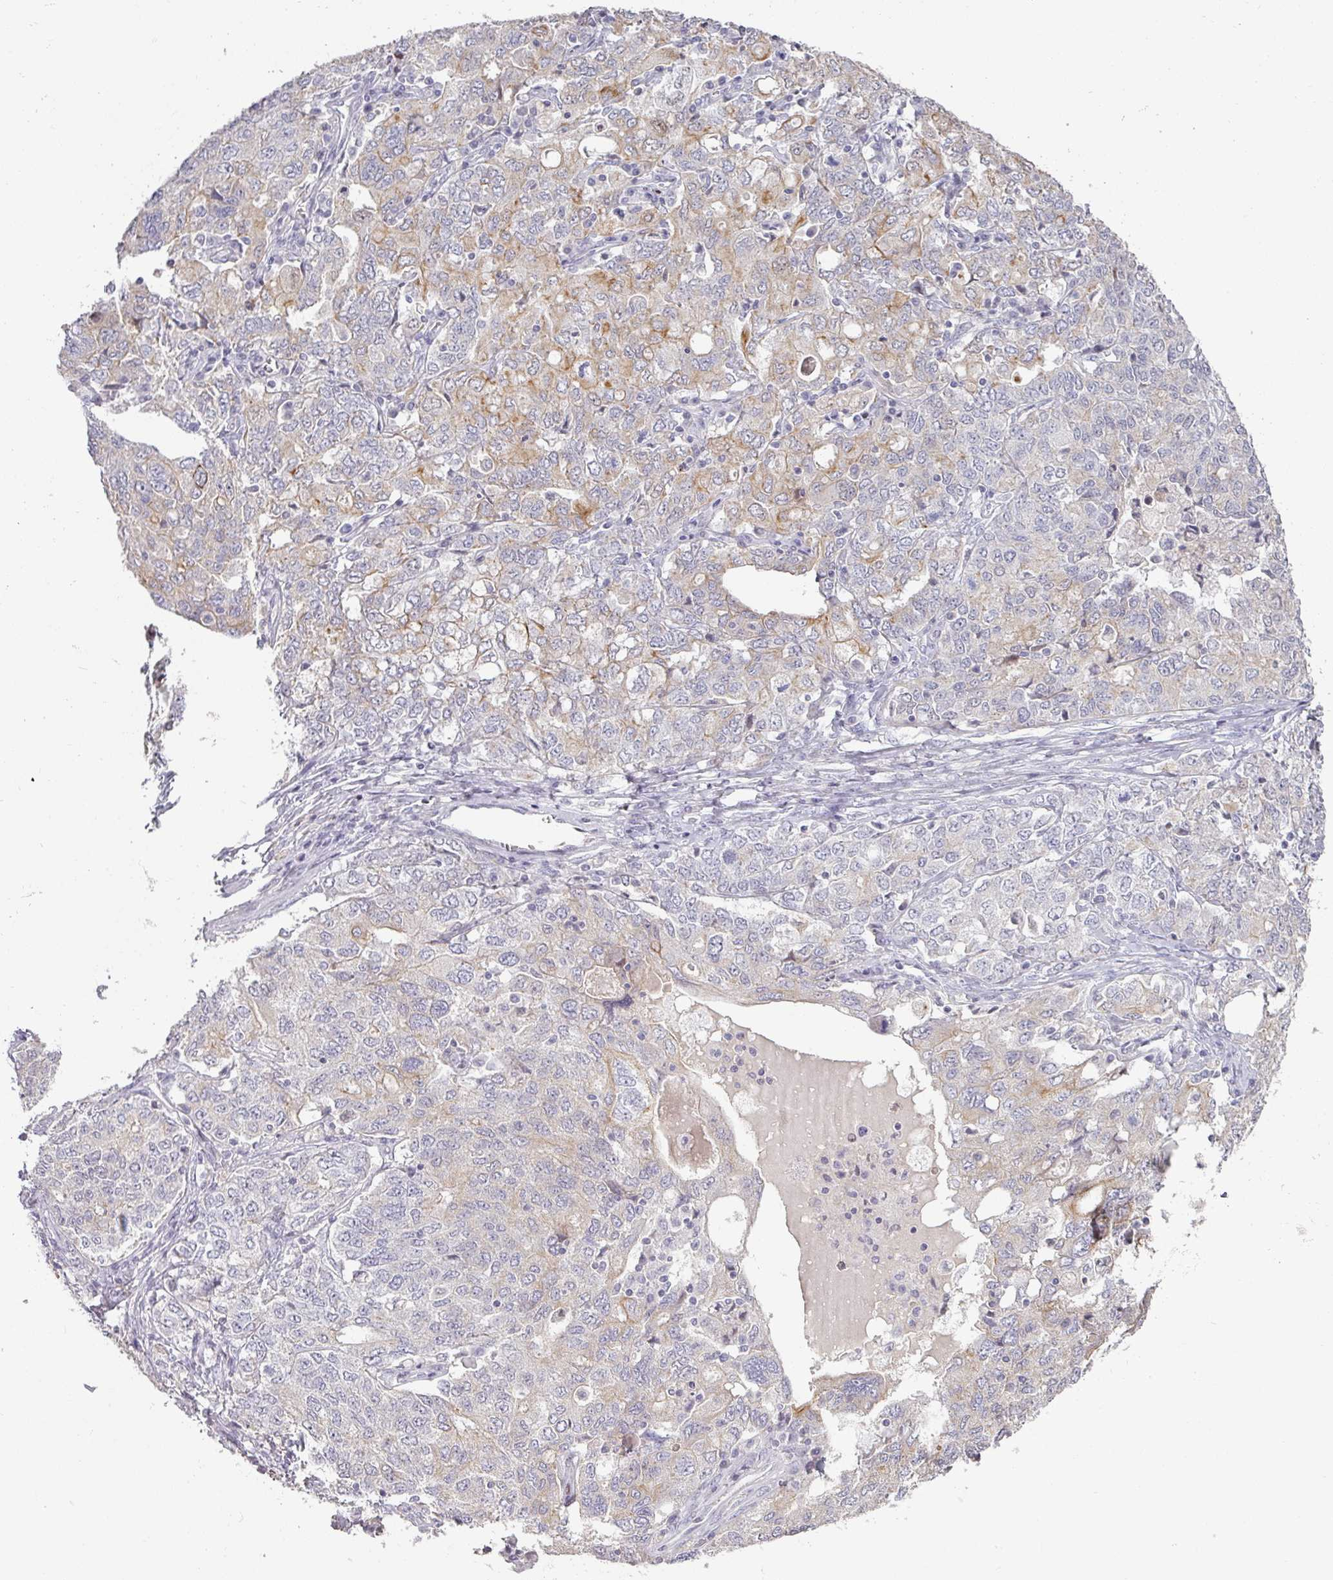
{"staining": {"intensity": "weak", "quantity": "25%-75%", "location": "cytoplasmic/membranous"}, "tissue": "ovarian cancer", "cell_type": "Tumor cells", "image_type": "cancer", "snomed": [{"axis": "morphology", "description": "Carcinoma, endometroid"}, {"axis": "topography", "description": "Ovary"}], "caption": "IHC of ovarian cancer (endometroid carcinoma) displays low levels of weak cytoplasmic/membranous expression in approximately 25%-75% of tumor cells.", "gene": "GTF2H3", "patient": {"sex": "female", "age": 62}}